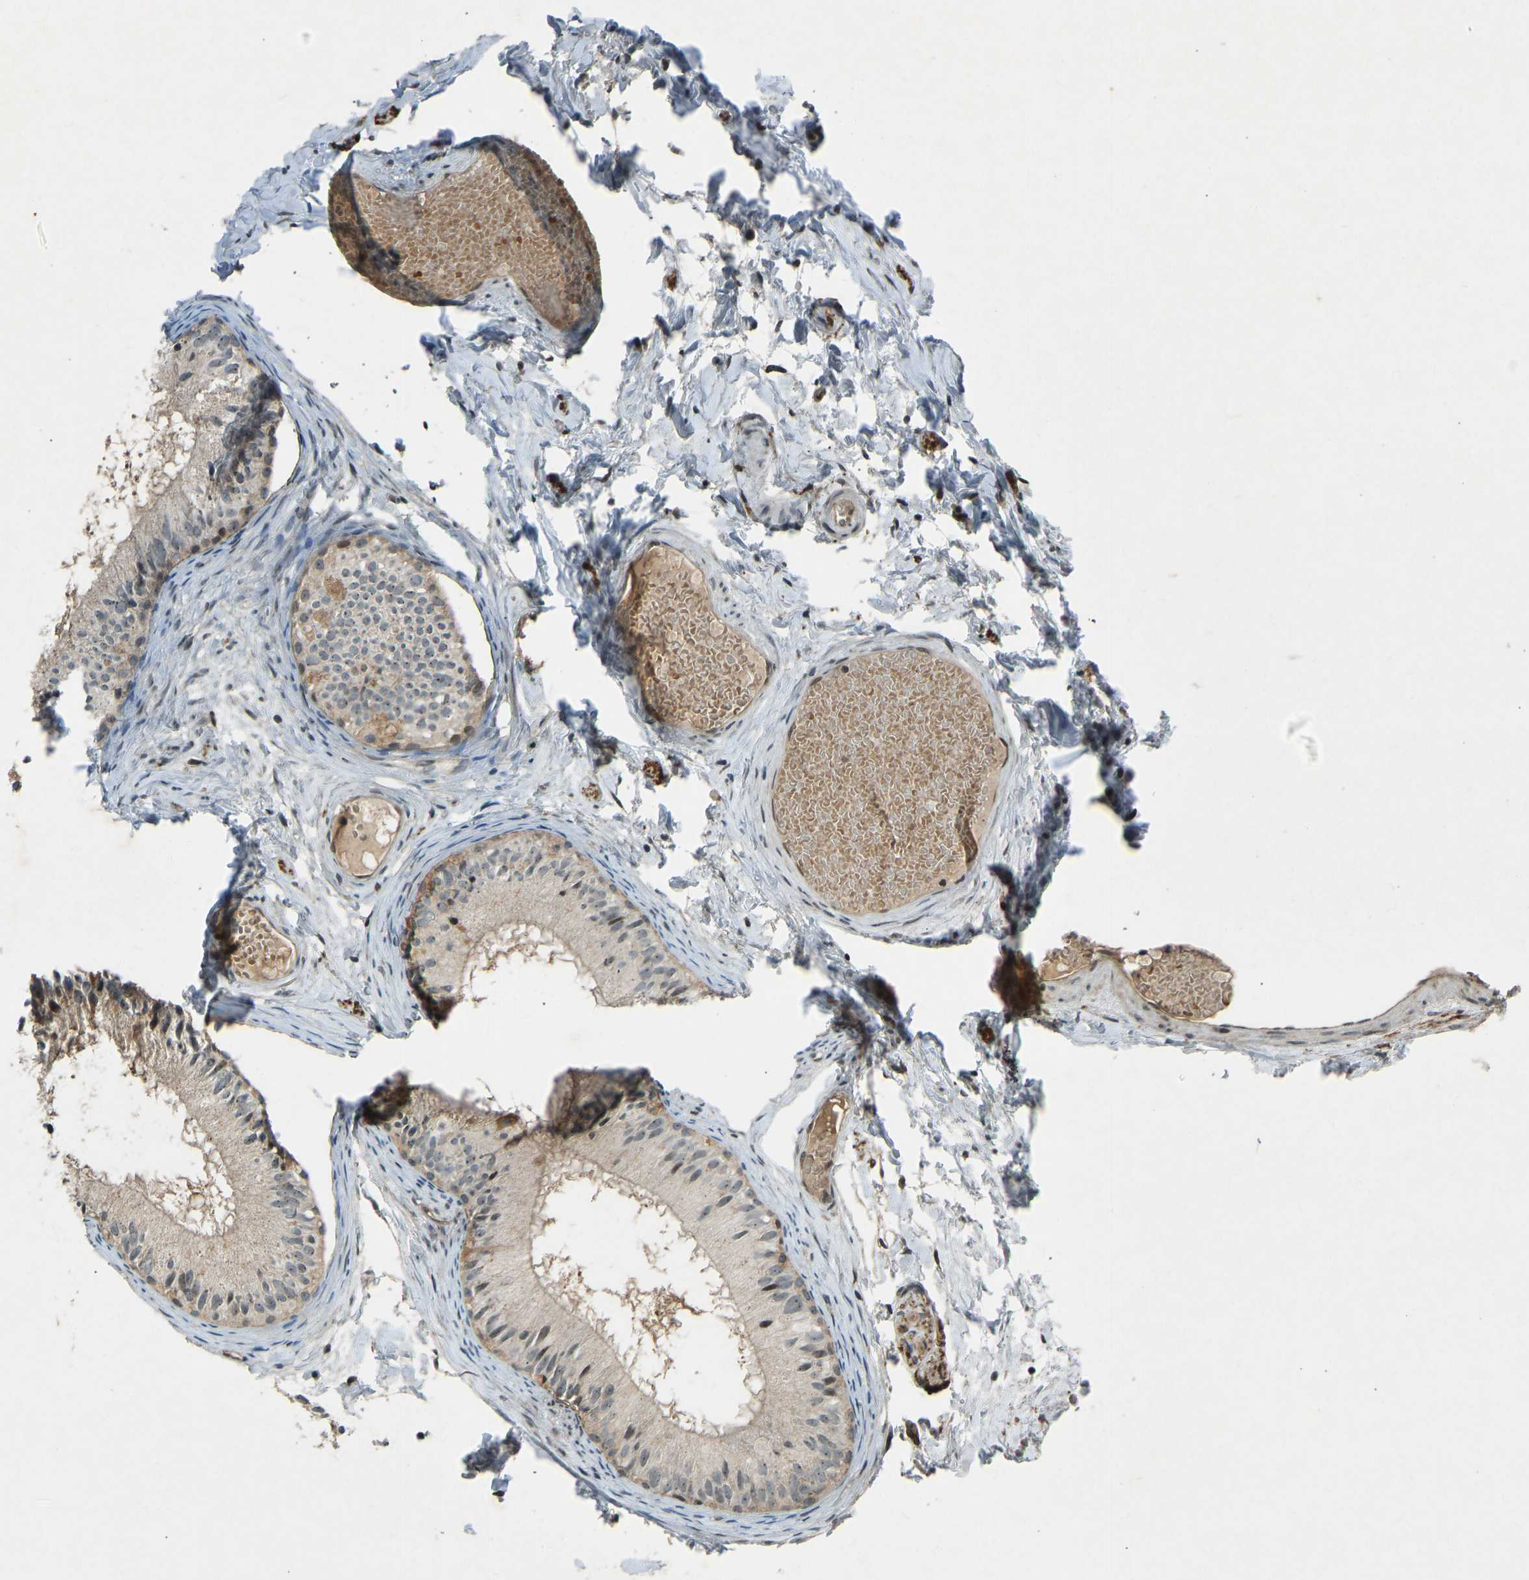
{"staining": {"intensity": "moderate", "quantity": ">75%", "location": "cytoplasmic/membranous,nuclear"}, "tissue": "epididymis", "cell_type": "Glandular cells", "image_type": "normal", "snomed": [{"axis": "morphology", "description": "Normal tissue, NOS"}, {"axis": "topography", "description": "Epididymis"}], "caption": "Immunohistochemistry (IHC) (DAB) staining of benign epididymis shows moderate cytoplasmic/membranous,nuclear protein staining in about >75% of glandular cells.", "gene": "SVOPL", "patient": {"sex": "male", "age": 46}}